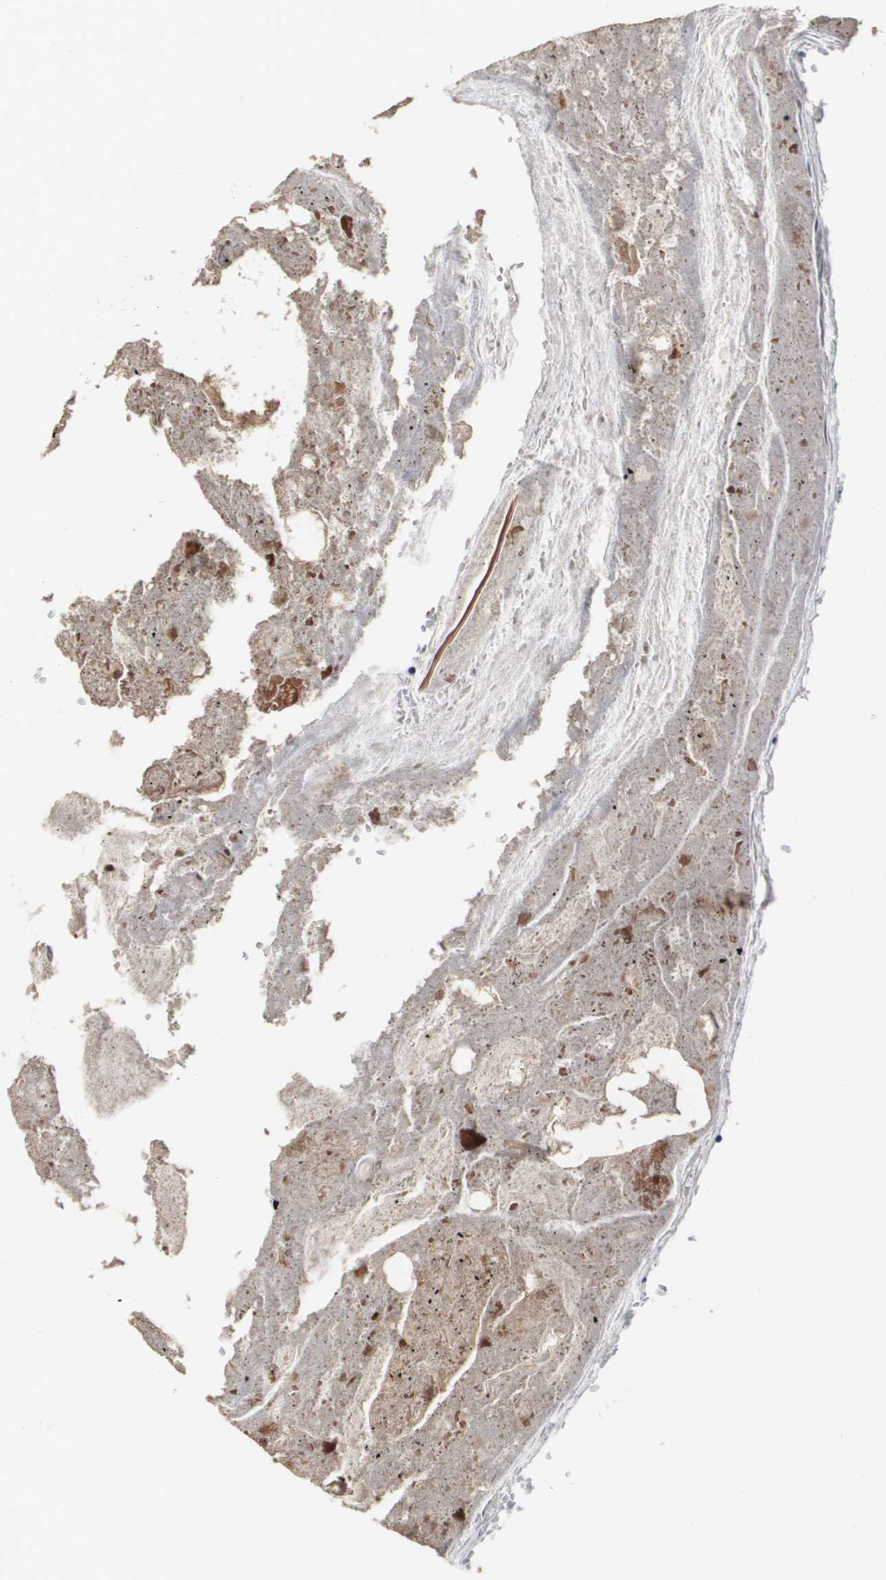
{"staining": {"intensity": "moderate", "quantity": ">75%", "location": "cytoplasmic/membranous"}, "tissue": "appendix", "cell_type": "Glandular cells", "image_type": "normal", "snomed": [{"axis": "morphology", "description": "Normal tissue, NOS"}, {"axis": "topography", "description": "Appendix"}], "caption": "This photomicrograph reveals immunohistochemistry (IHC) staining of normal appendix, with medium moderate cytoplasmic/membranous staining in approximately >75% of glandular cells.", "gene": "FKBP4", "patient": {"sex": "female", "age": 10}}